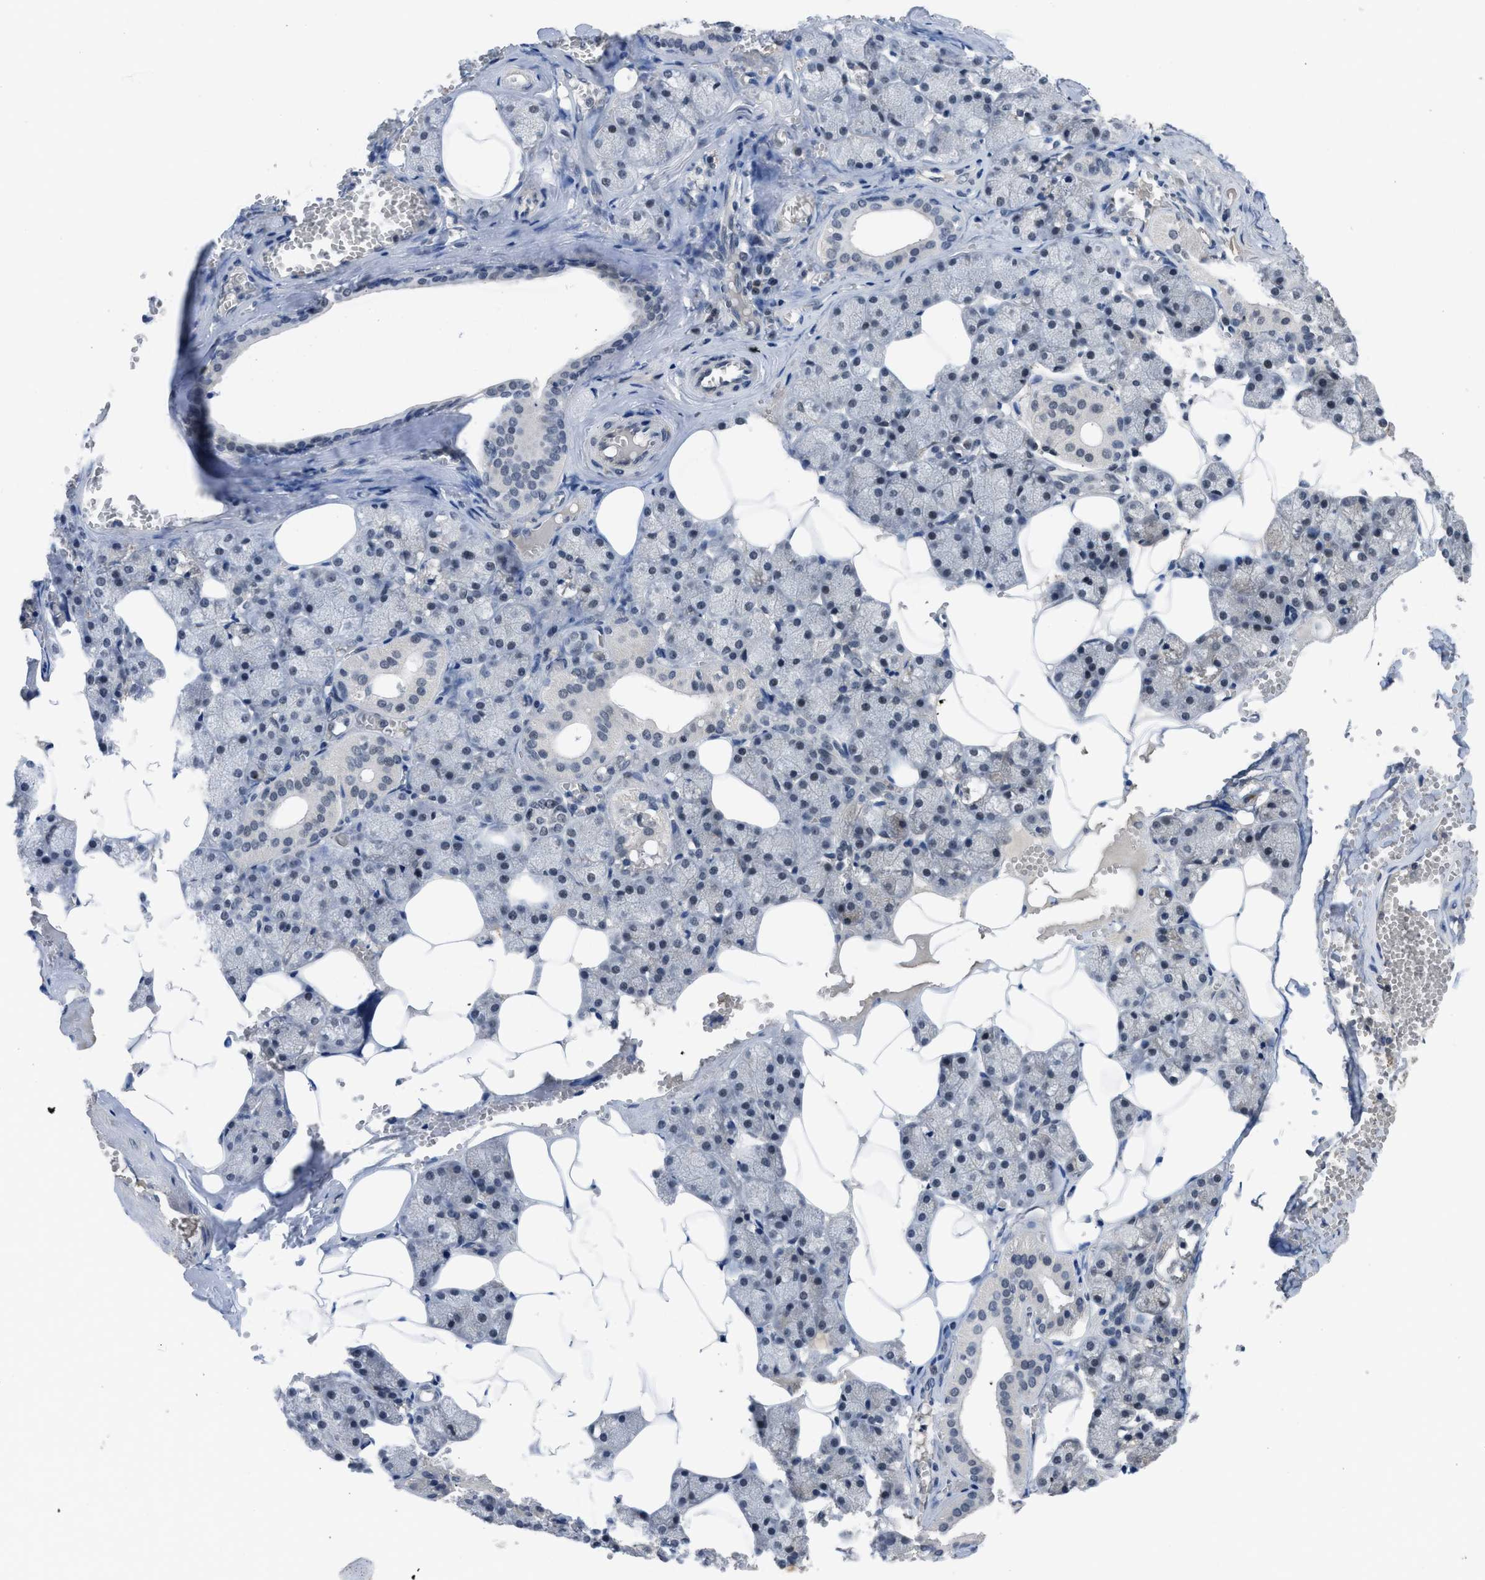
{"staining": {"intensity": "moderate", "quantity": "25%-75%", "location": "nuclear"}, "tissue": "salivary gland", "cell_type": "Glandular cells", "image_type": "normal", "snomed": [{"axis": "morphology", "description": "Normal tissue, NOS"}, {"axis": "topography", "description": "Salivary gland"}], "caption": "Immunohistochemistry histopathology image of benign human salivary gland stained for a protein (brown), which shows medium levels of moderate nuclear expression in about 25%-75% of glandular cells.", "gene": "TERF2IP", "patient": {"sex": "male", "age": 62}}